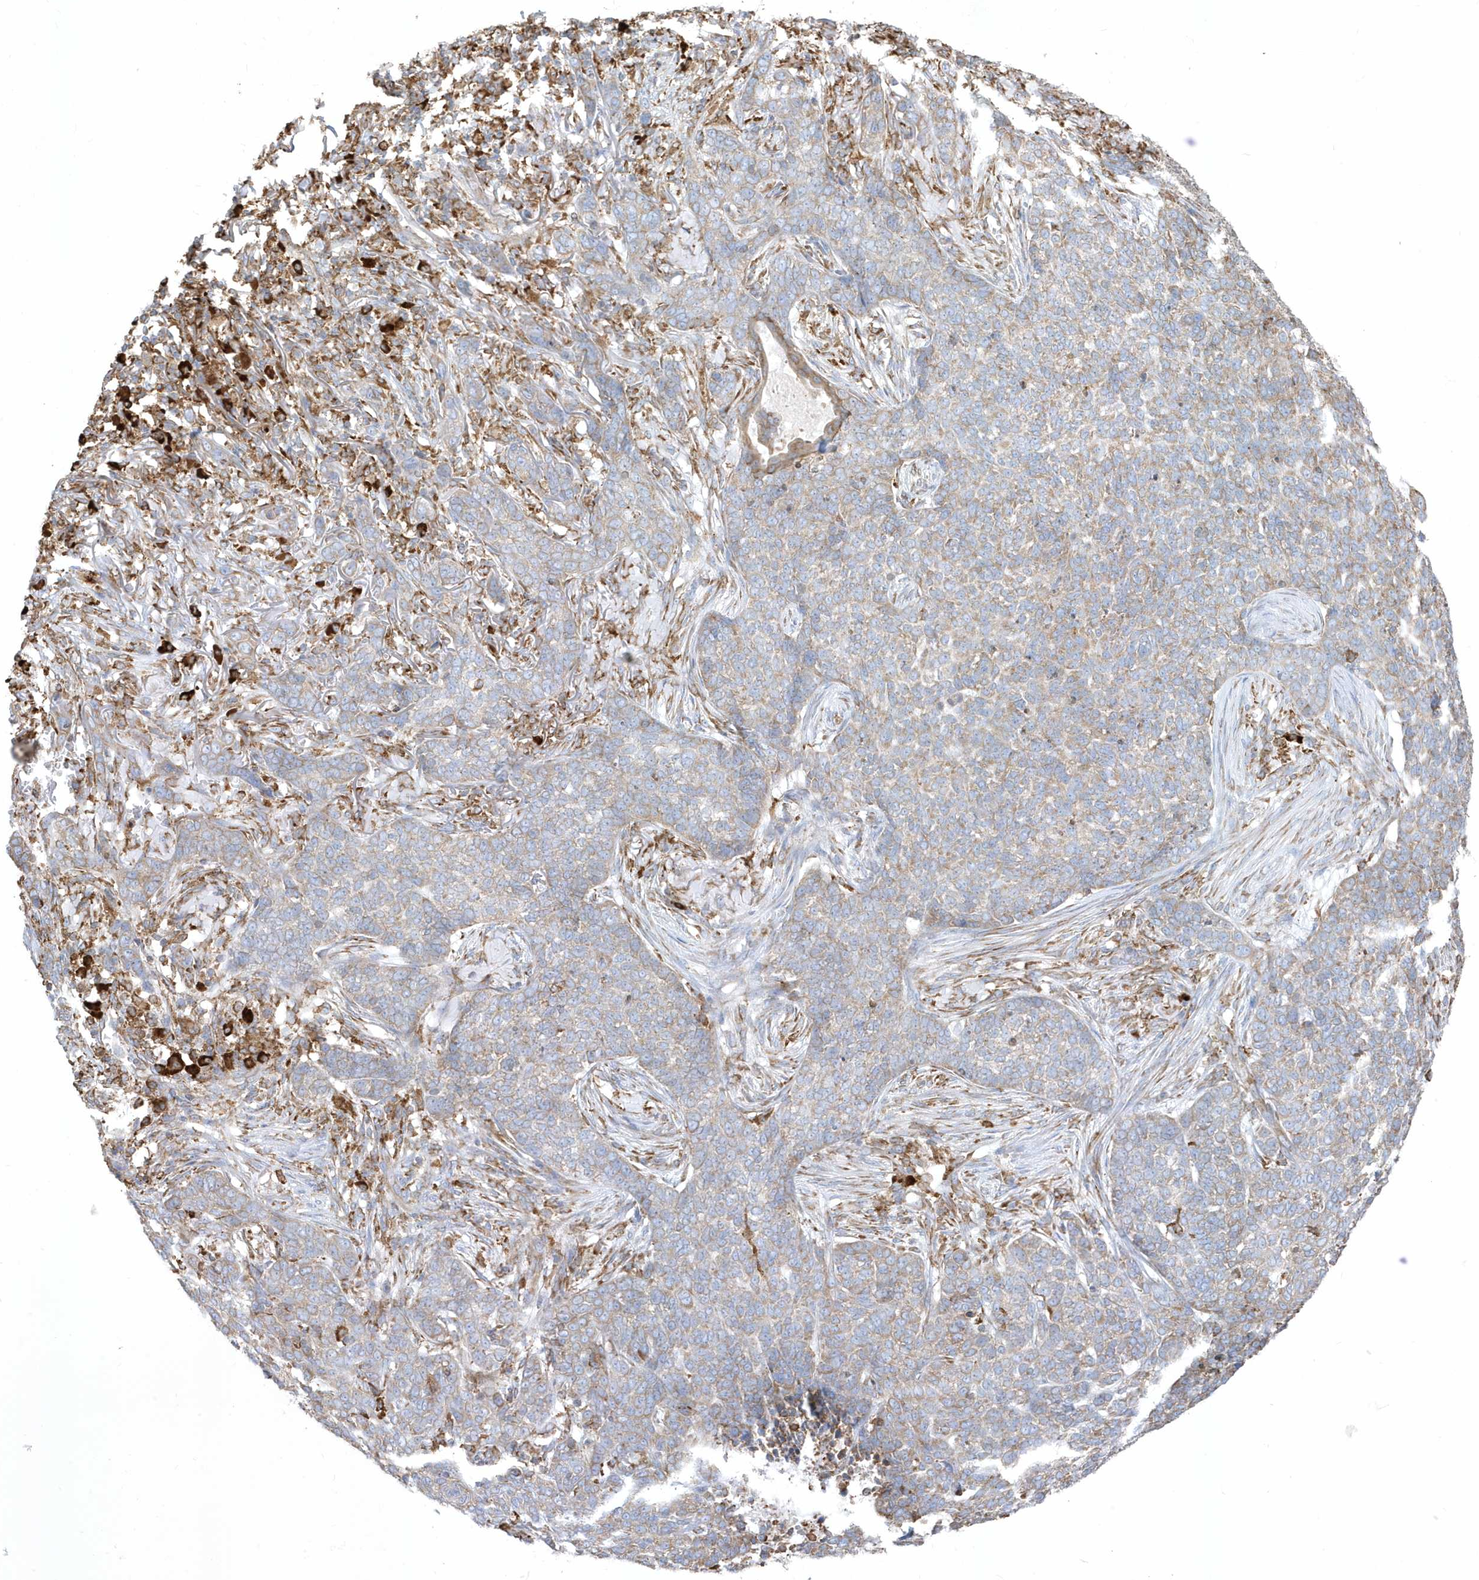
{"staining": {"intensity": "moderate", "quantity": "25%-75%", "location": "cytoplasmic/membranous"}, "tissue": "skin cancer", "cell_type": "Tumor cells", "image_type": "cancer", "snomed": [{"axis": "morphology", "description": "Basal cell carcinoma"}, {"axis": "topography", "description": "Skin"}], "caption": "Tumor cells exhibit medium levels of moderate cytoplasmic/membranous positivity in approximately 25%-75% of cells in human skin cancer. The protein is shown in brown color, while the nuclei are stained blue.", "gene": "PDIA6", "patient": {"sex": "male", "age": 85}}